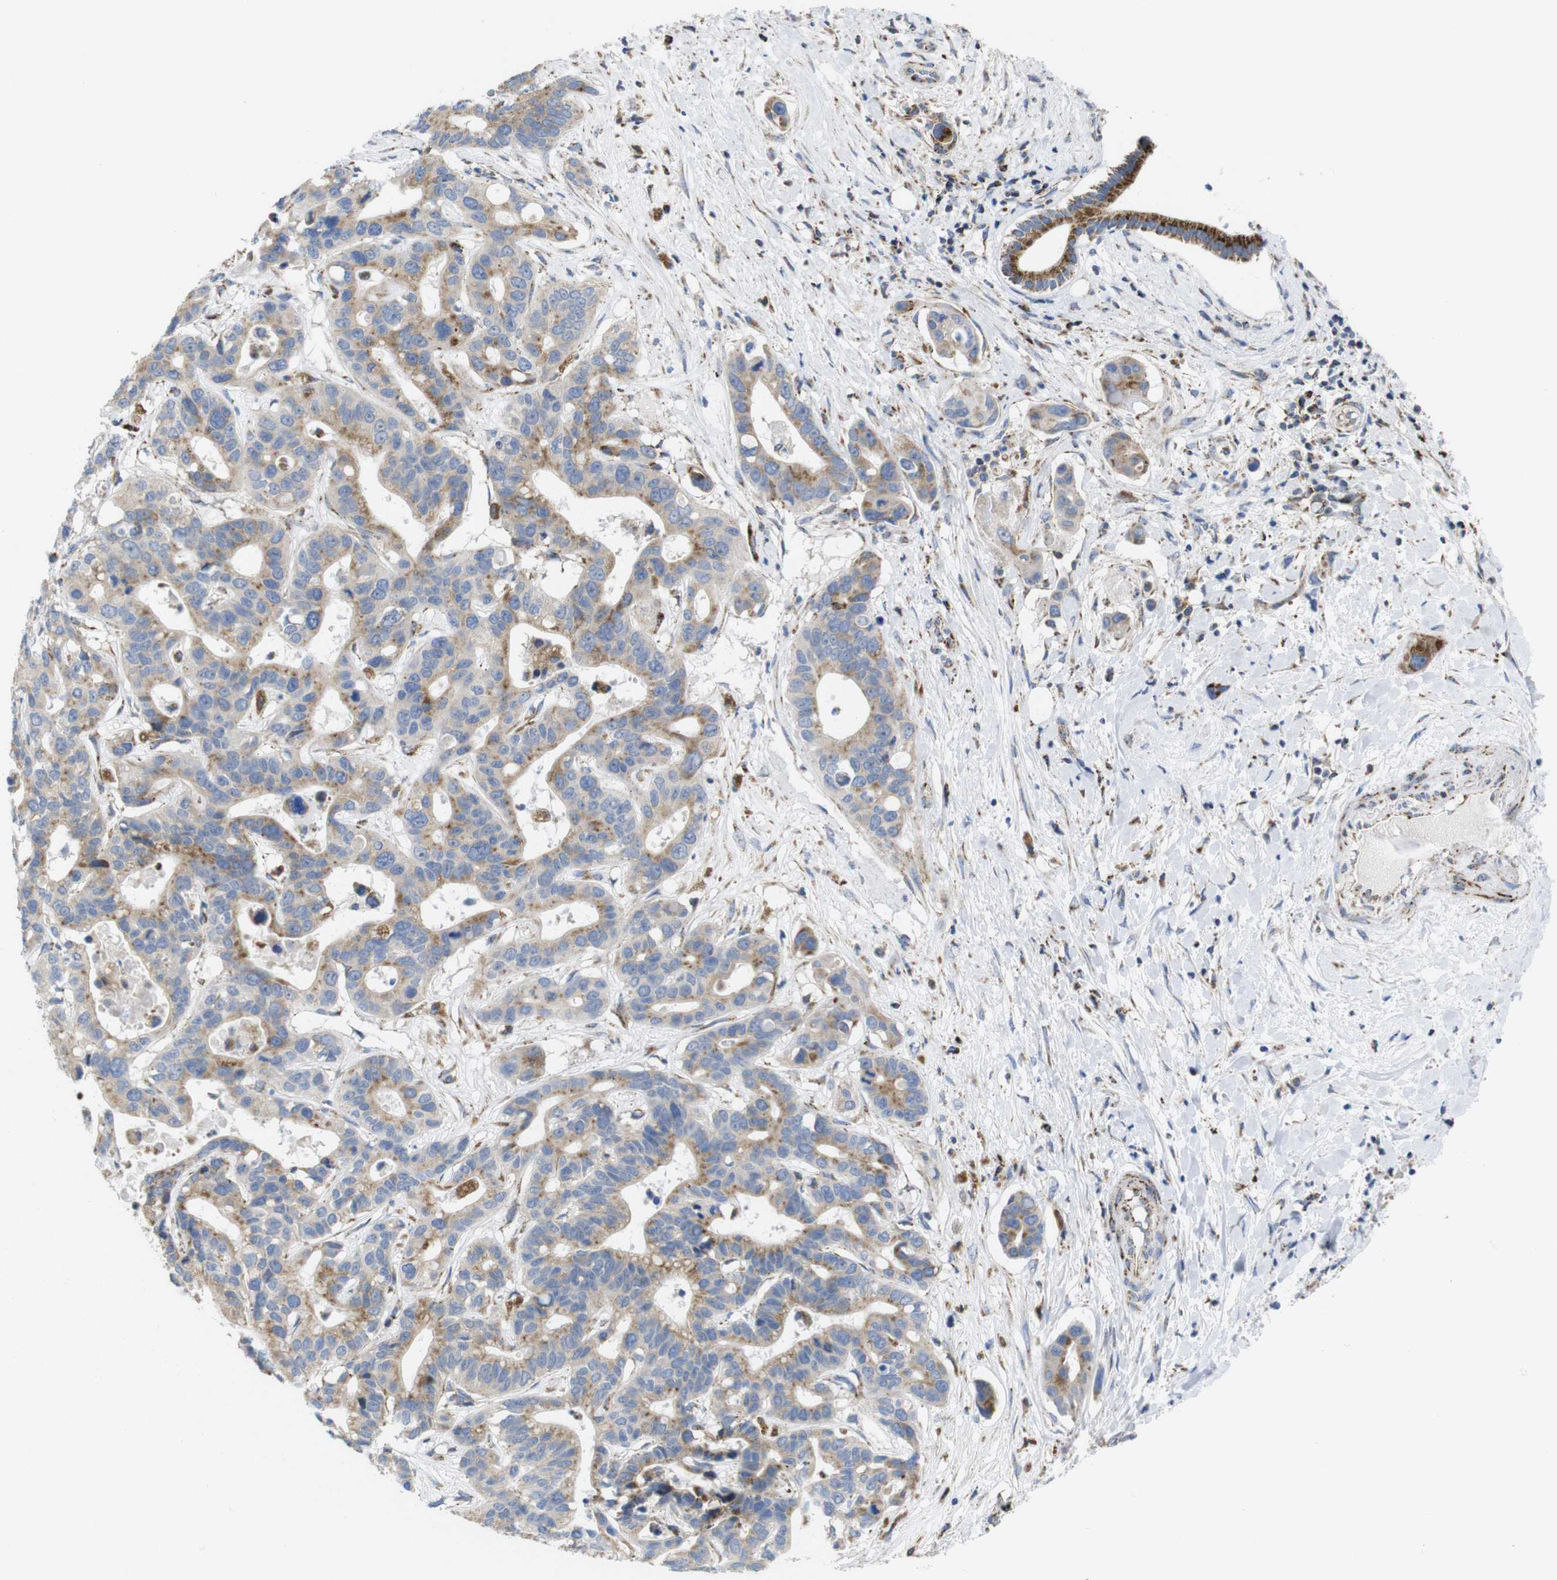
{"staining": {"intensity": "moderate", "quantity": "25%-75%", "location": "cytoplasmic/membranous"}, "tissue": "liver cancer", "cell_type": "Tumor cells", "image_type": "cancer", "snomed": [{"axis": "morphology", "description": "Cholangiocarcinoma"}, {"axis": "topography", "description": "Liver"}], "caption": "This photomicrograph displays liver cancer stained with immunohistochemistry to label a protein in brown. The cytoplasmic/membranous of tumor cells show moderate positivity for the protein. Nuclei are counter-stained blue.", "gene": "TMEM192", "patient": {"sex": "female", "age": 65}}